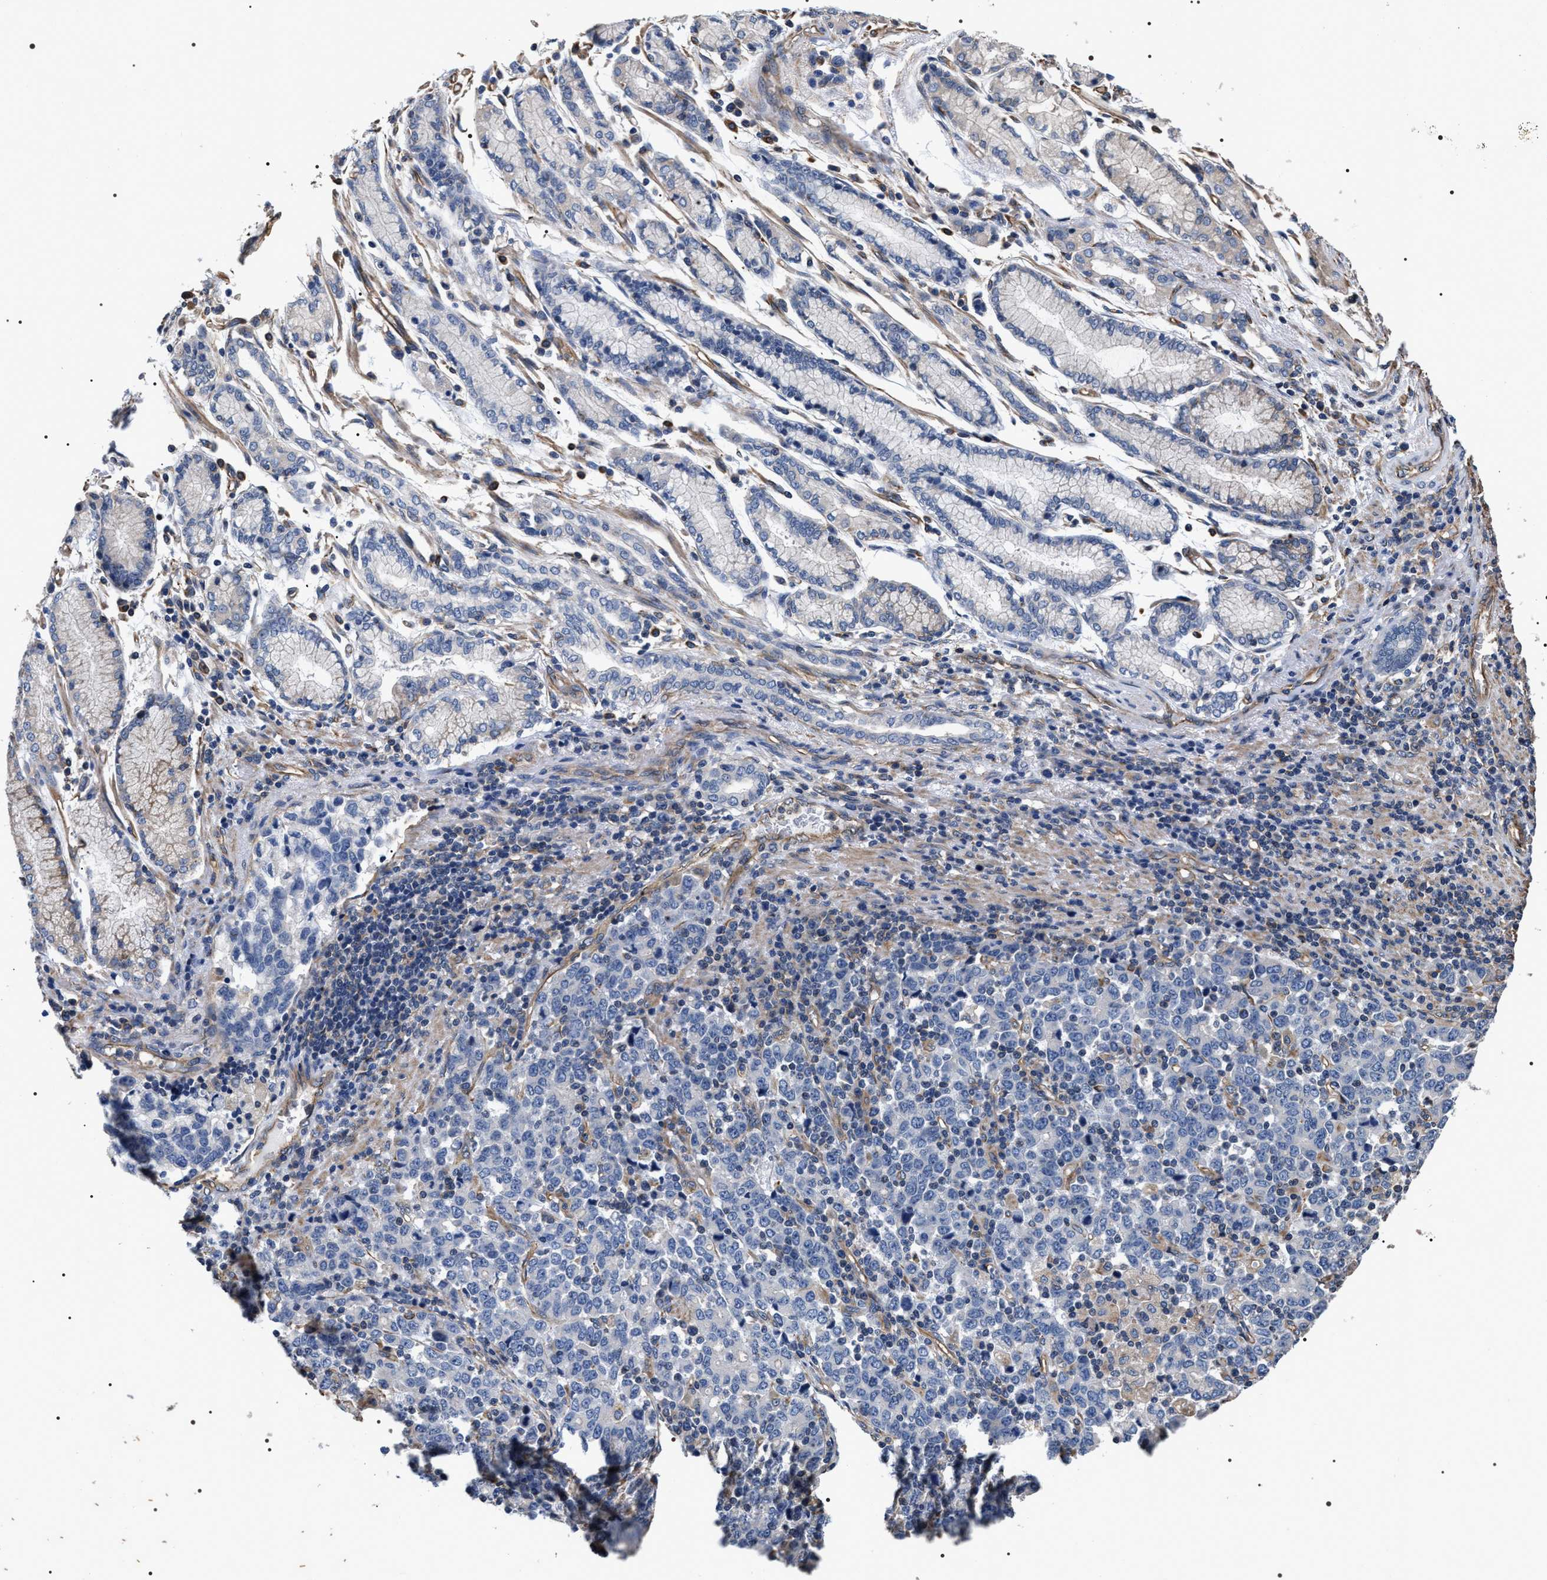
{"staining": {"intensity": "negative", "quantity": "none", "location": "none"}, "tissue": "stomach cancer", "cell_type": "Tumor cells", "image_type": "cancer", "snomed": [{"axis": "morphology", "description": "Adenocarcinoma, NOS"}, {"axis": "topography", "description": "Stomach, upper"}], "caption": "Protein analysis of stomach cancer (adenocarcinoma) demonstrates no significant staining in tumor cells. (Brightfield microscopy of DAB immunohistochemistry at high magnification).", "gene": "TSPAN33", "patient": {"sex": "male", "age": 69}}